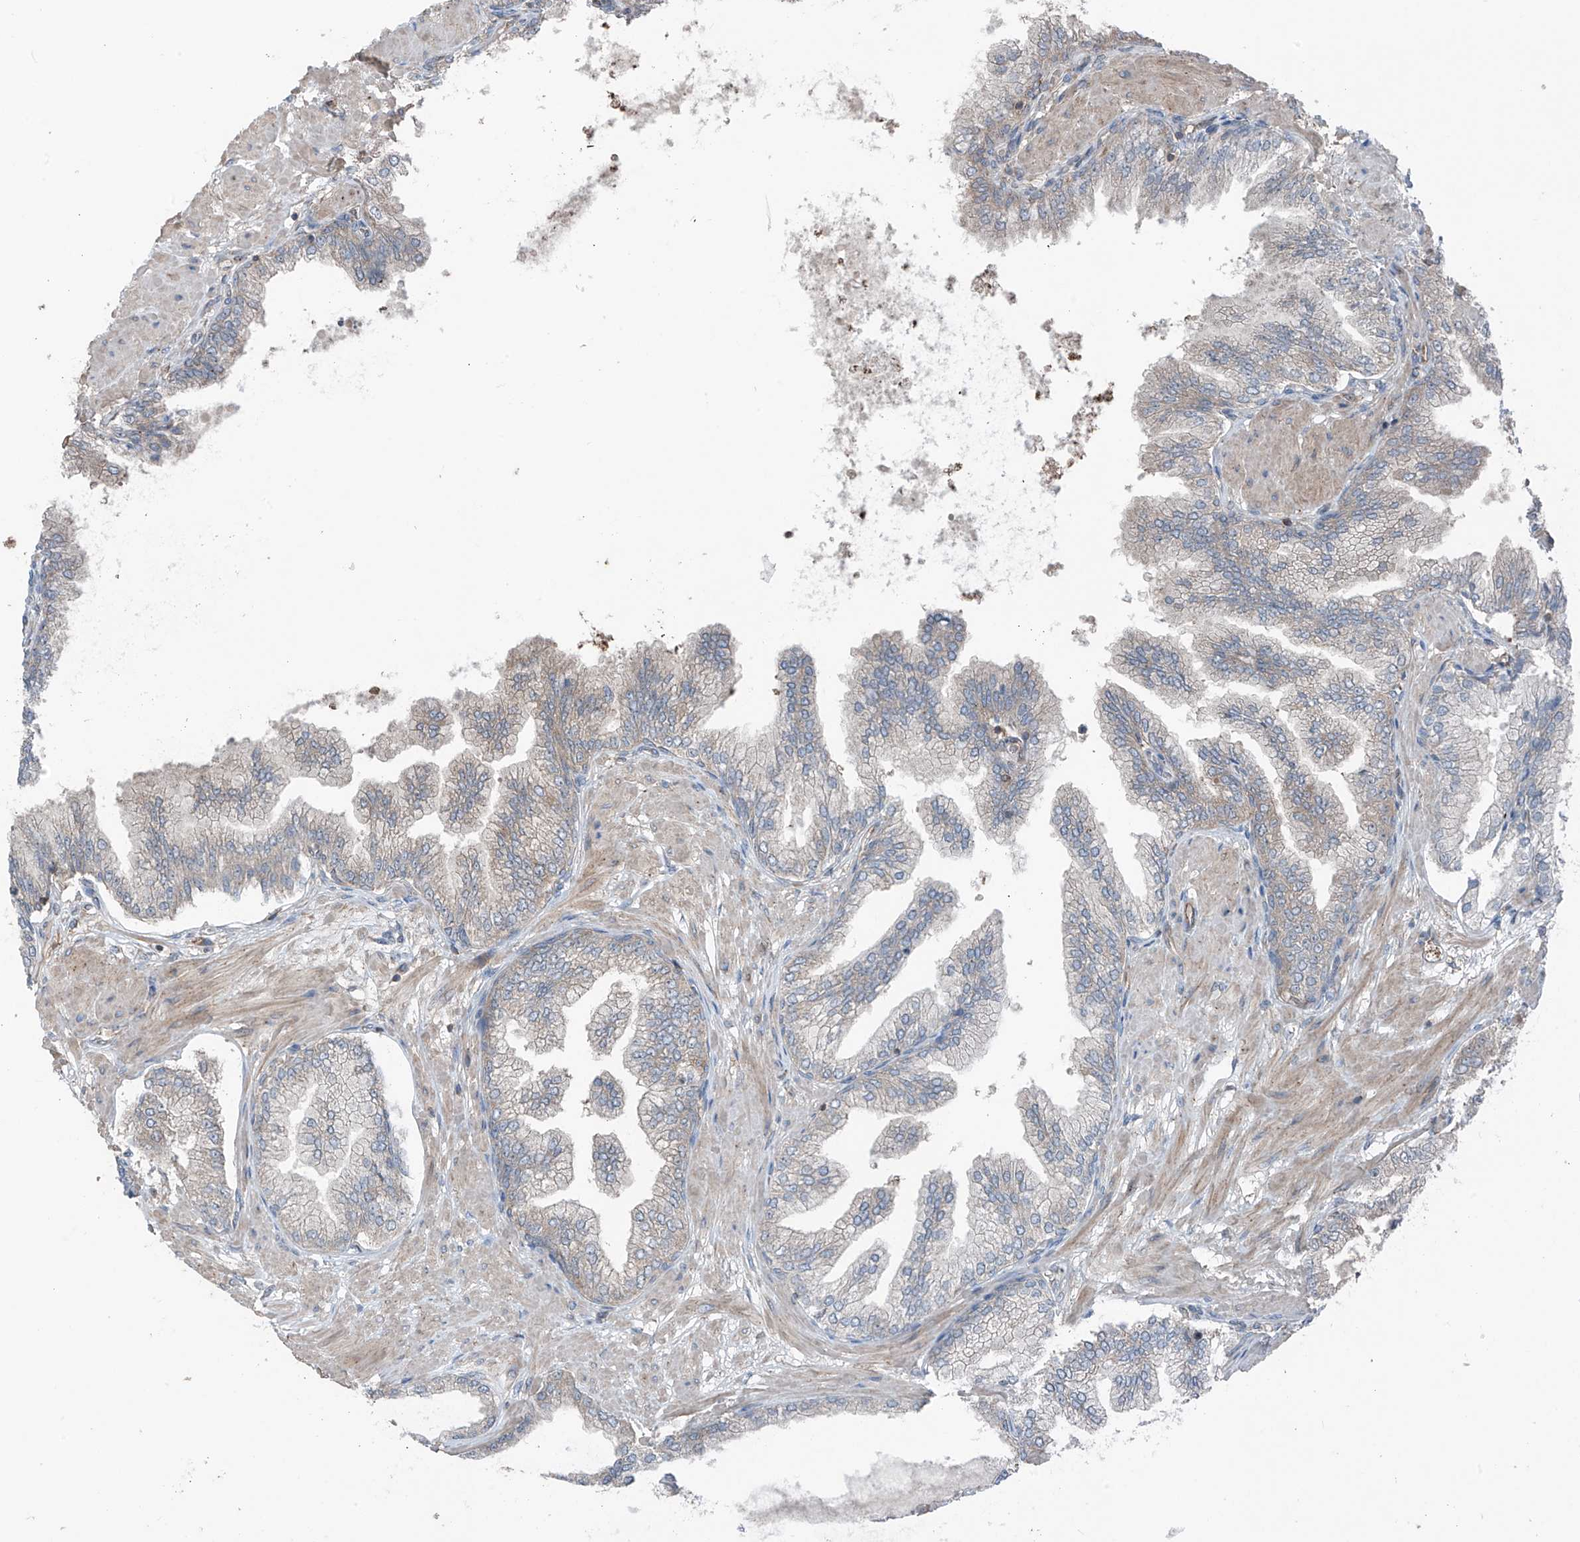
{"staining": {"intensity": "weak", "quantity": "25%-75%", "location": "cytoplasmic/membranous"}, "tissue": "prostate cancer", "cell_type": "Tumor cells", "image_type": "cancer", "snomed": [{"axis": "morphology", "description": "Adenocarcinoma, Low grade"}, {"axis": "topography", "description": "Prostate"}], "caption": "Tumor cells exhibit low levels of weak cytoplasmic/membranous expression in about 25%-75% of cells in human adenocarcinoma (low-grade) (prostate).", "gene": "TXNDC9", "patient": {"sex": "male", "age": 63}}